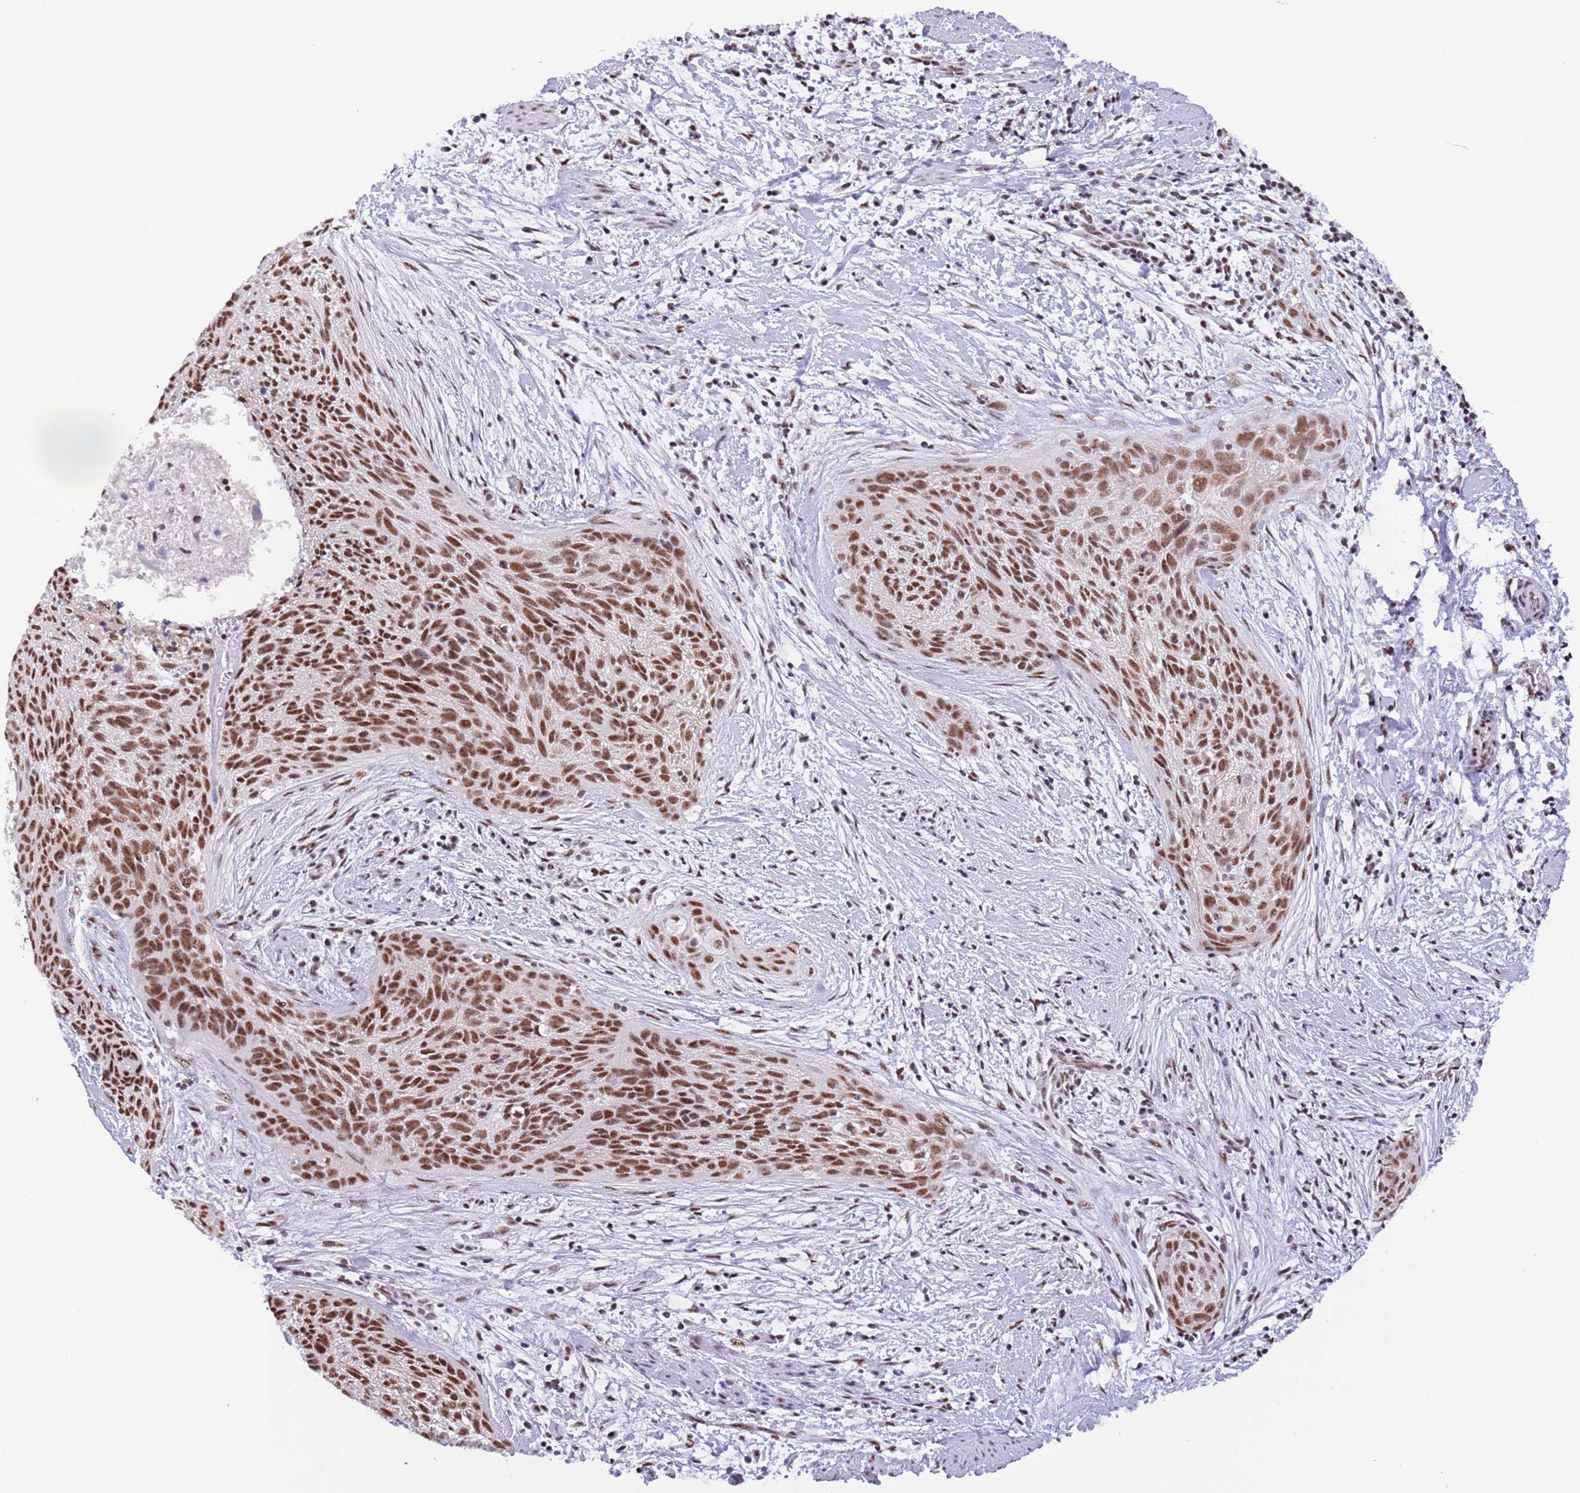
{"staining": {"intensity": "strong", "quantity": ">75%", "location": "nuclear"}, "tissue": "cervical cancer", "cell_type": "Tumor cells", "image_type": "cancer", "snomed": [{"axis": "morphology", "description": "Squamous cell carcinoma, NOS"}, {"axis": "topography", "description": "Cervix"}], "caption": "An immunohistochemistry (IHC) histopathology image of neoplastic tissue is shown. Protein staining in brown shows strong nuclear positivity in cervical squamous cell carcinoma within tumor cells.", "gene": "SF3A2", "patient": {"sex": "female", "age": 55}}